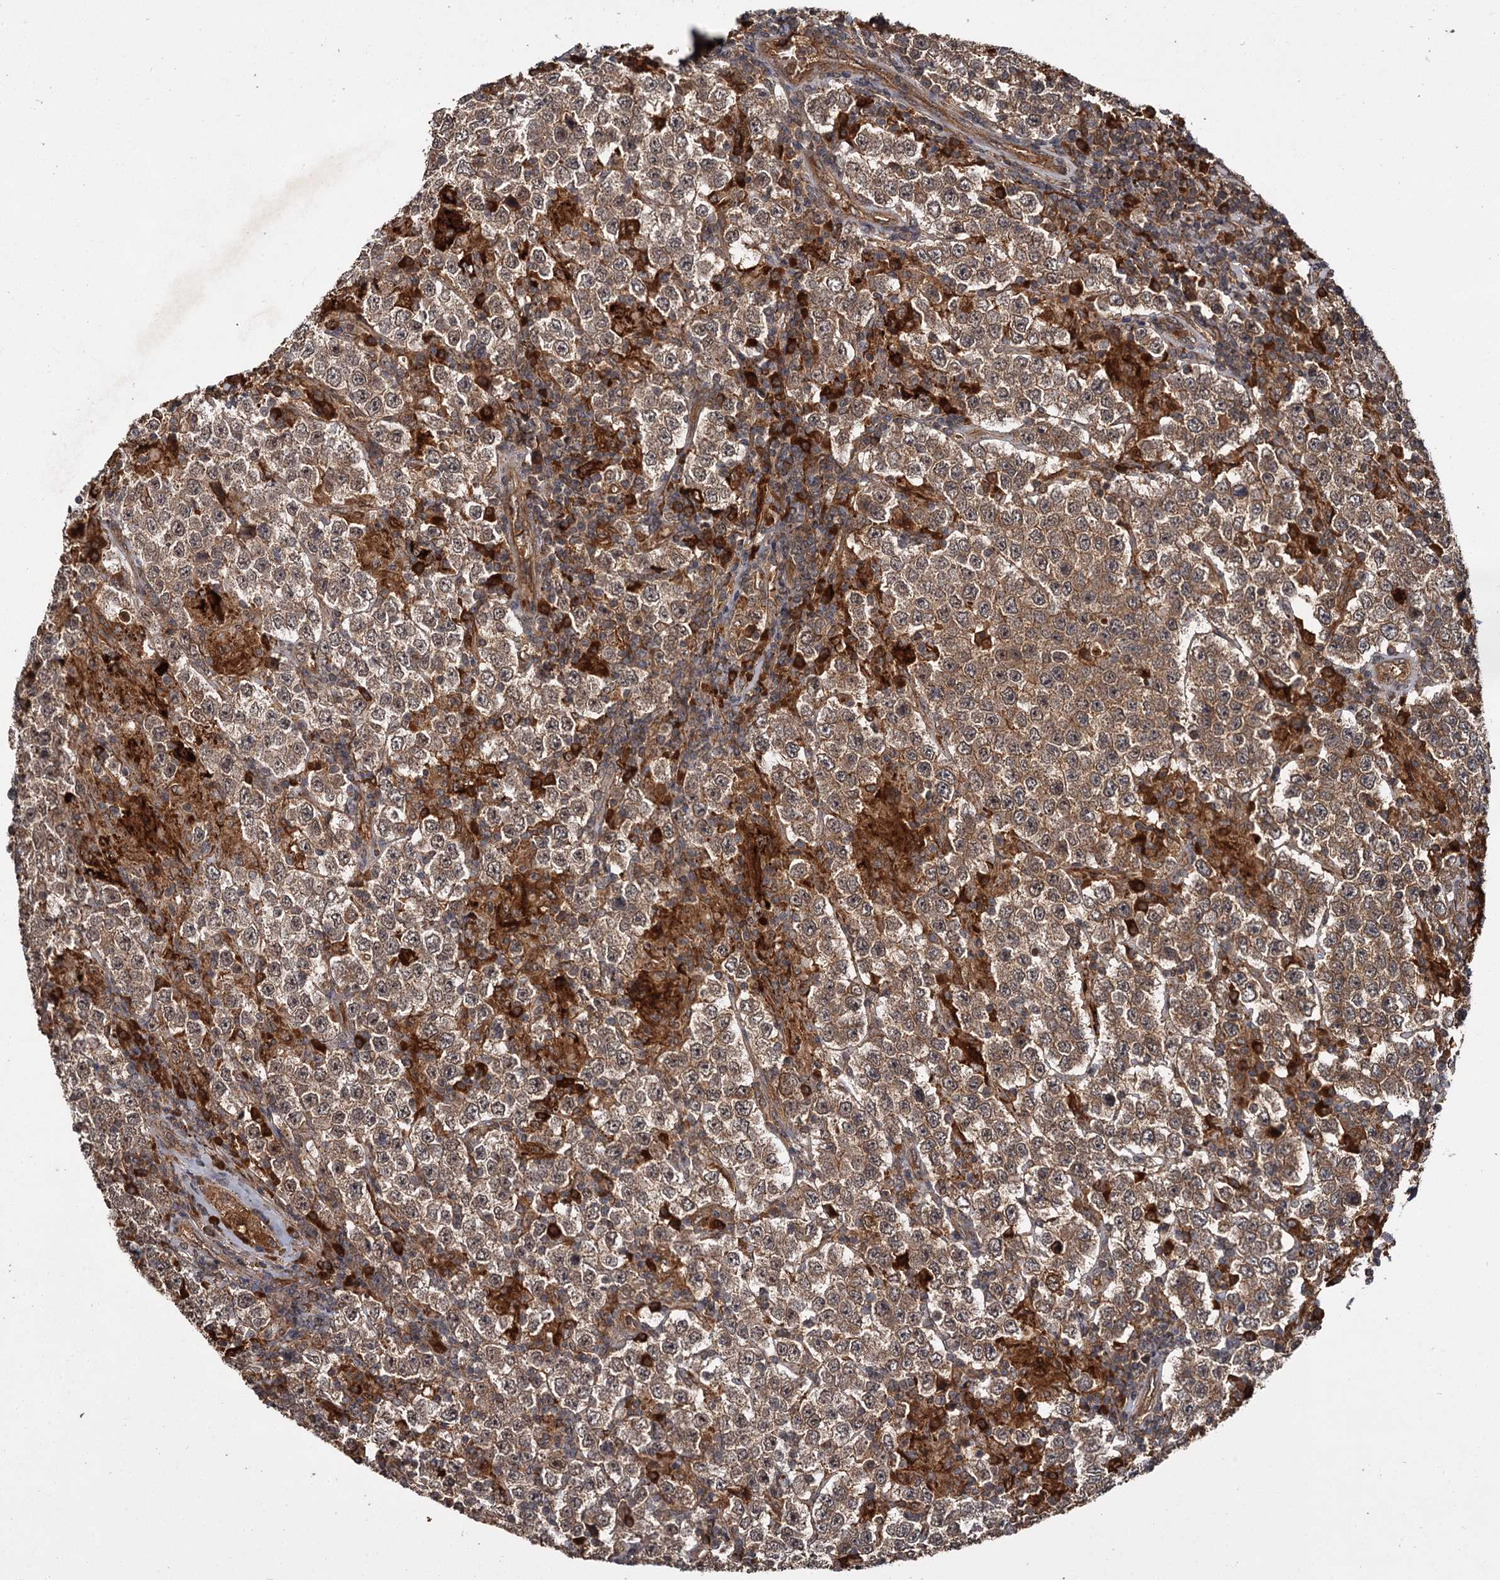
{"staining": {"intensity": "moderate", "quantity": ">75%", "location": "cytoplasmic/membranous"}, "tissue": "testis cancer", "cell_type": "Tumor cells", "image_type": "cancer", "snomed": [{"axis": "morphology", "description": "Normal tissue, NOS"}, {"axis": "morphology", "description": "Urothelial carcinoma, High grade"}, {"axis": "morphology", "description": "Seminoma, NOS"}, {"axis": "morphology", "description": "Carcinoma, Embryonal, NOS"}, {"axis": "topography", "description": "Urinary bladder"}, {"axis": "topography", "description": "Testis"}], "caption": "Immunohistochemistry (IHC) photomicrograph of human testis cancer (embryonal carcinoma) stained for a protein (brown), which reveals medium levels of moderate cytoplasmic/membranous expression in approximately >75% of tumor cells.", "gene": "MBD6", "patient": {"sex": "male", "age": 41}}